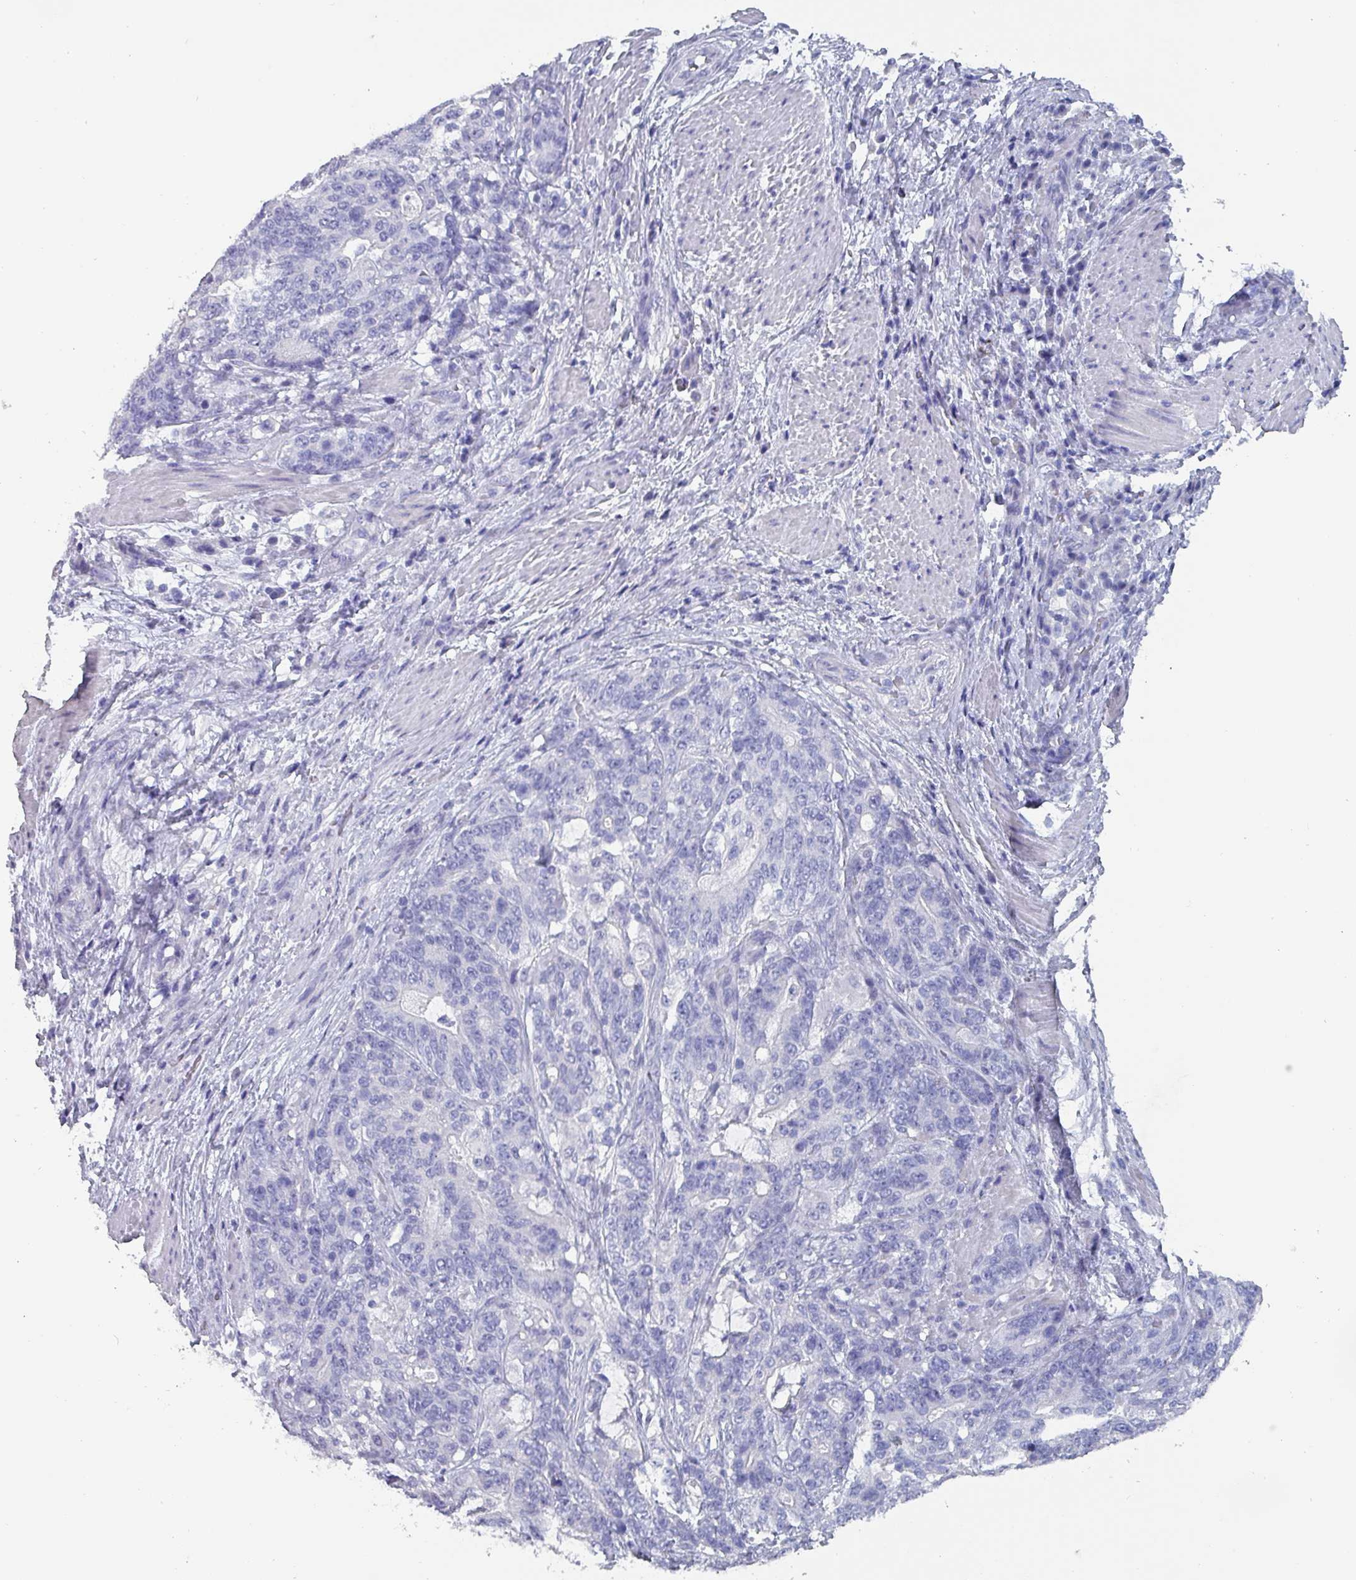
{"staining": {"intensity": "negative", "quantity": "none", "location": "none"}, "tissue": "stomach cancer", "cell_type": "Tumor cells", "image_type": "cancer", "snomed": [{"axis": "morphology", "description": "Normal tissue, NOS"}, {"axis": "morphology", "description": "Adenocarcinoma, NOS"}, {"axis": "topography", "description": "Stomach"}], "caption": "A photomicrograph of adenocarcinoma (stomach) stained for a protein shows no brown staining in tumor cells. Brightfield microscopy of immunohistochemistry (IHC) stained with DAB (brown) and hematoxylin (blue), captured at high magnification.", "gene": "INS-IGF2", "patient": {"sex": "female", "age": 64}}